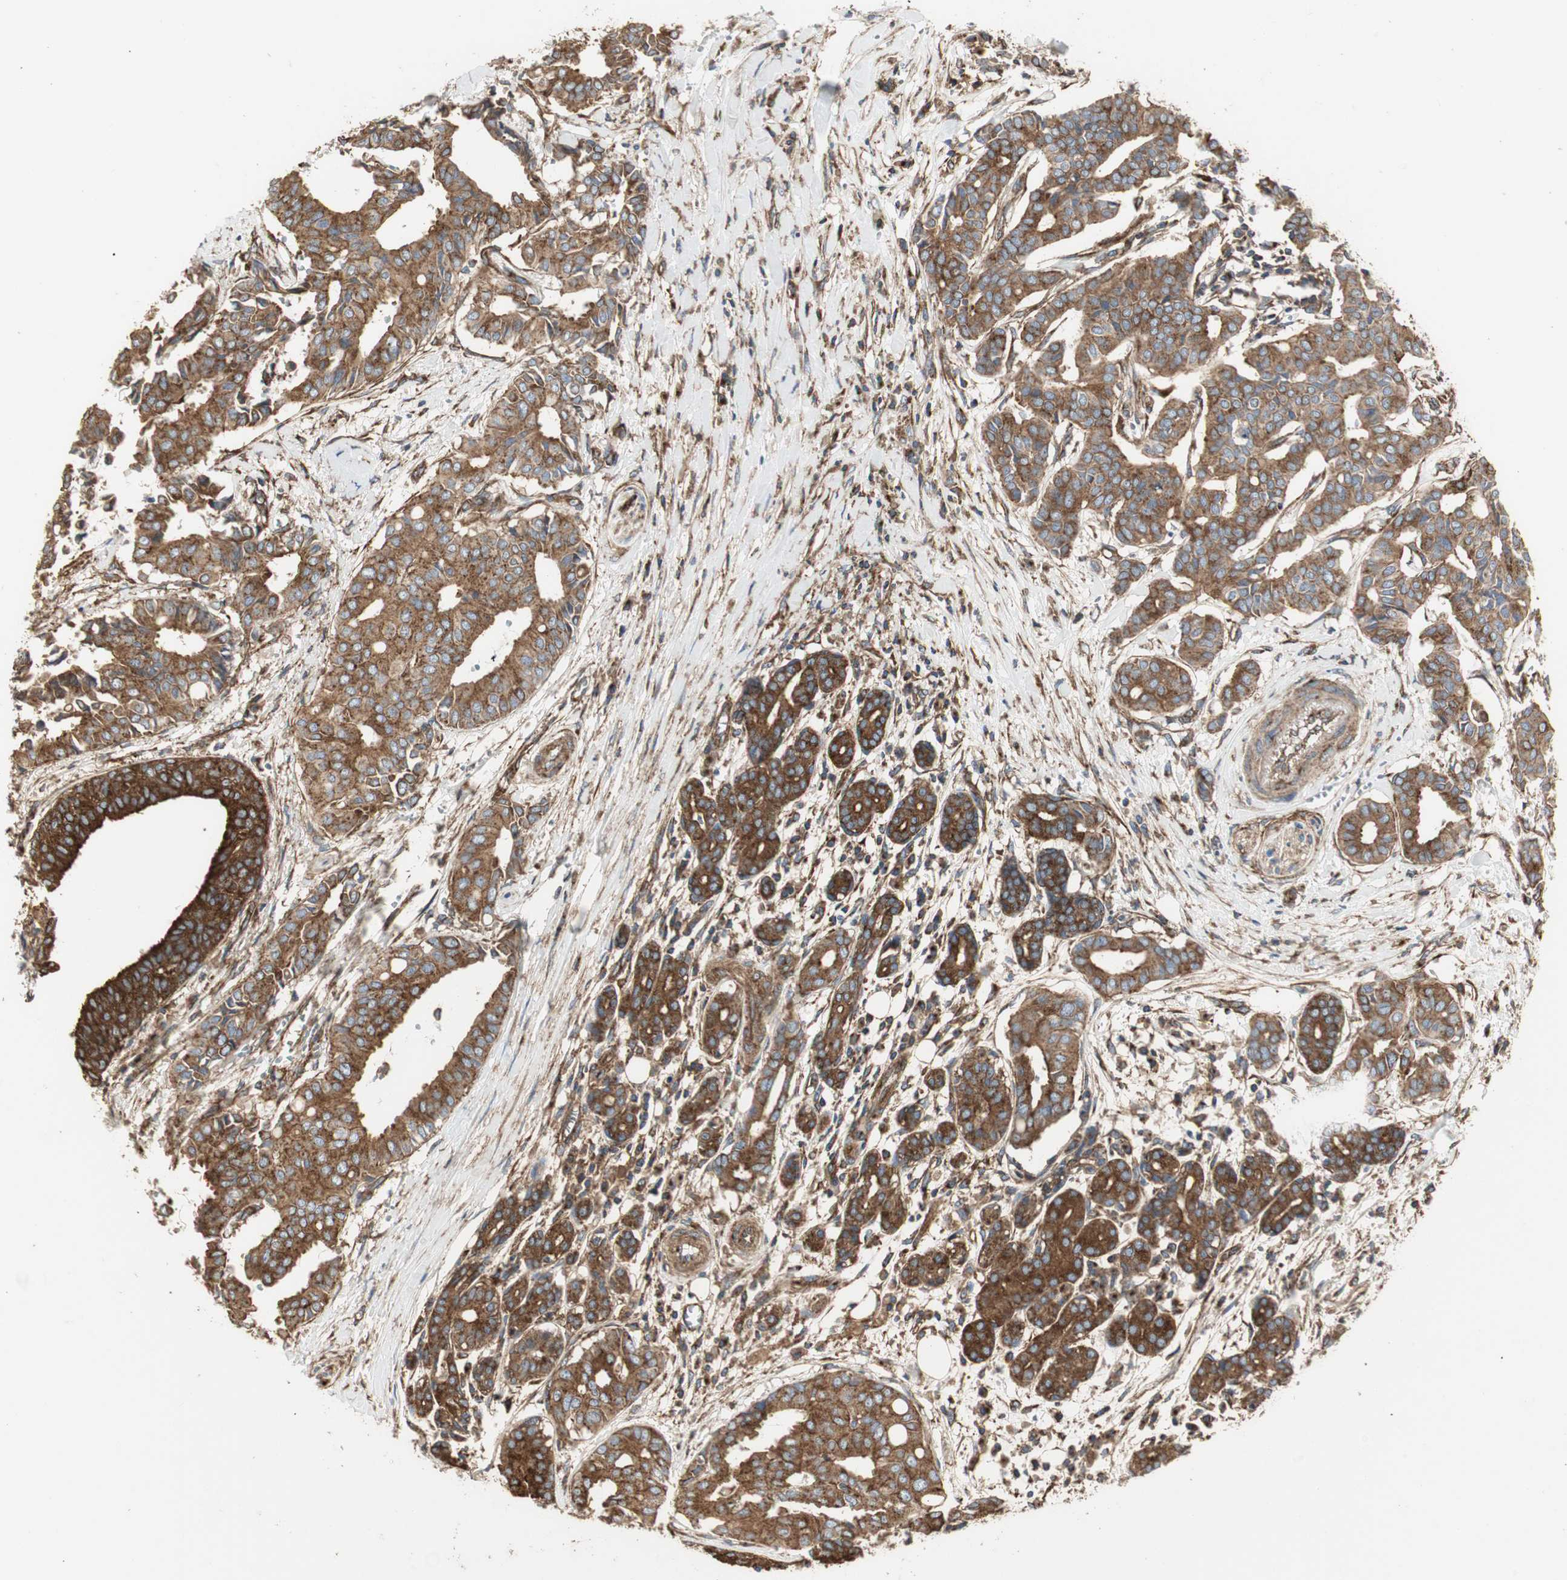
{"staining": {"intensity": "strong", "quantity": ">75%", "location": "cytoplasmic/membranous"}, "tissue": "head and neck cancer", "cell_type": "Tumor cells", "image_type": "cancer", "snomed": [{"axis": "morphology", "description": "Adenocarcinoma, NOS"}, {"axis": "topography", "description": "Salivary gland"}, {"axis": "topography", "description": "Head-Neck"}], "caption": "Human head and neck cancer stained with a protein marker reveals strong staining in tumor cells.", "gene": "H6PD", "patient": {"sex": "female", "age": 59}}